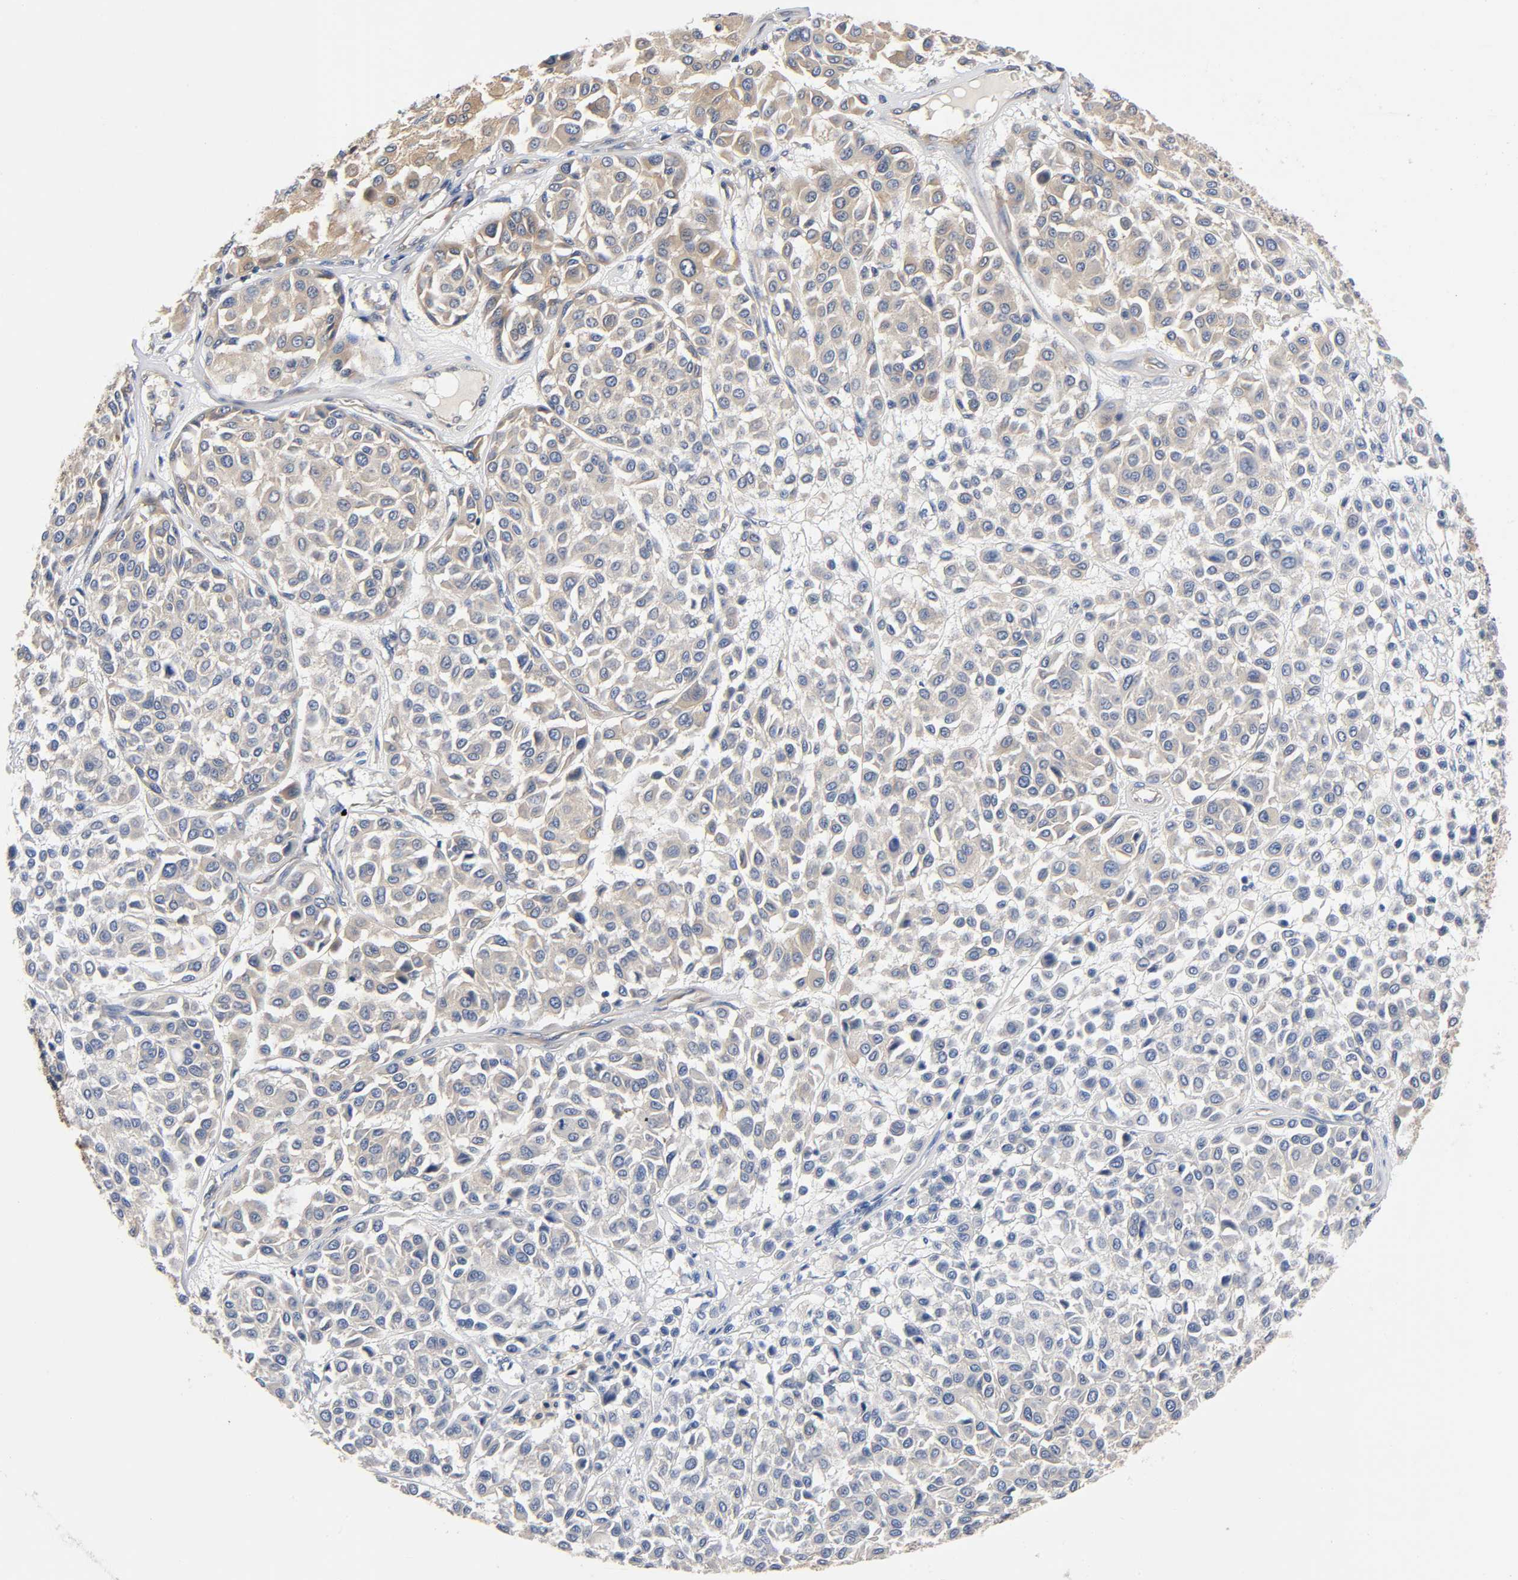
{"staining": {"intensity": "weak", "quantity": ">75%", "location": "cytoplasmic/membranous"}, "tissue": "melanoma", "cell_type": "Tumor cells", "image_type": "cancer", "snomed": [{"axis": "morphology", "description": "Malignant melanoma, Metastatic site"}, {"axis": "topography", "description": "Soft tissue"}], "caption": "About >75% of tumor cells in human melanoma show weak cytoplasmic/membranous protein expression as visualized by brown immunohistochemical staining.", "gene": "PRKAB1", "patient": {"sex": "male", "age": 41}}